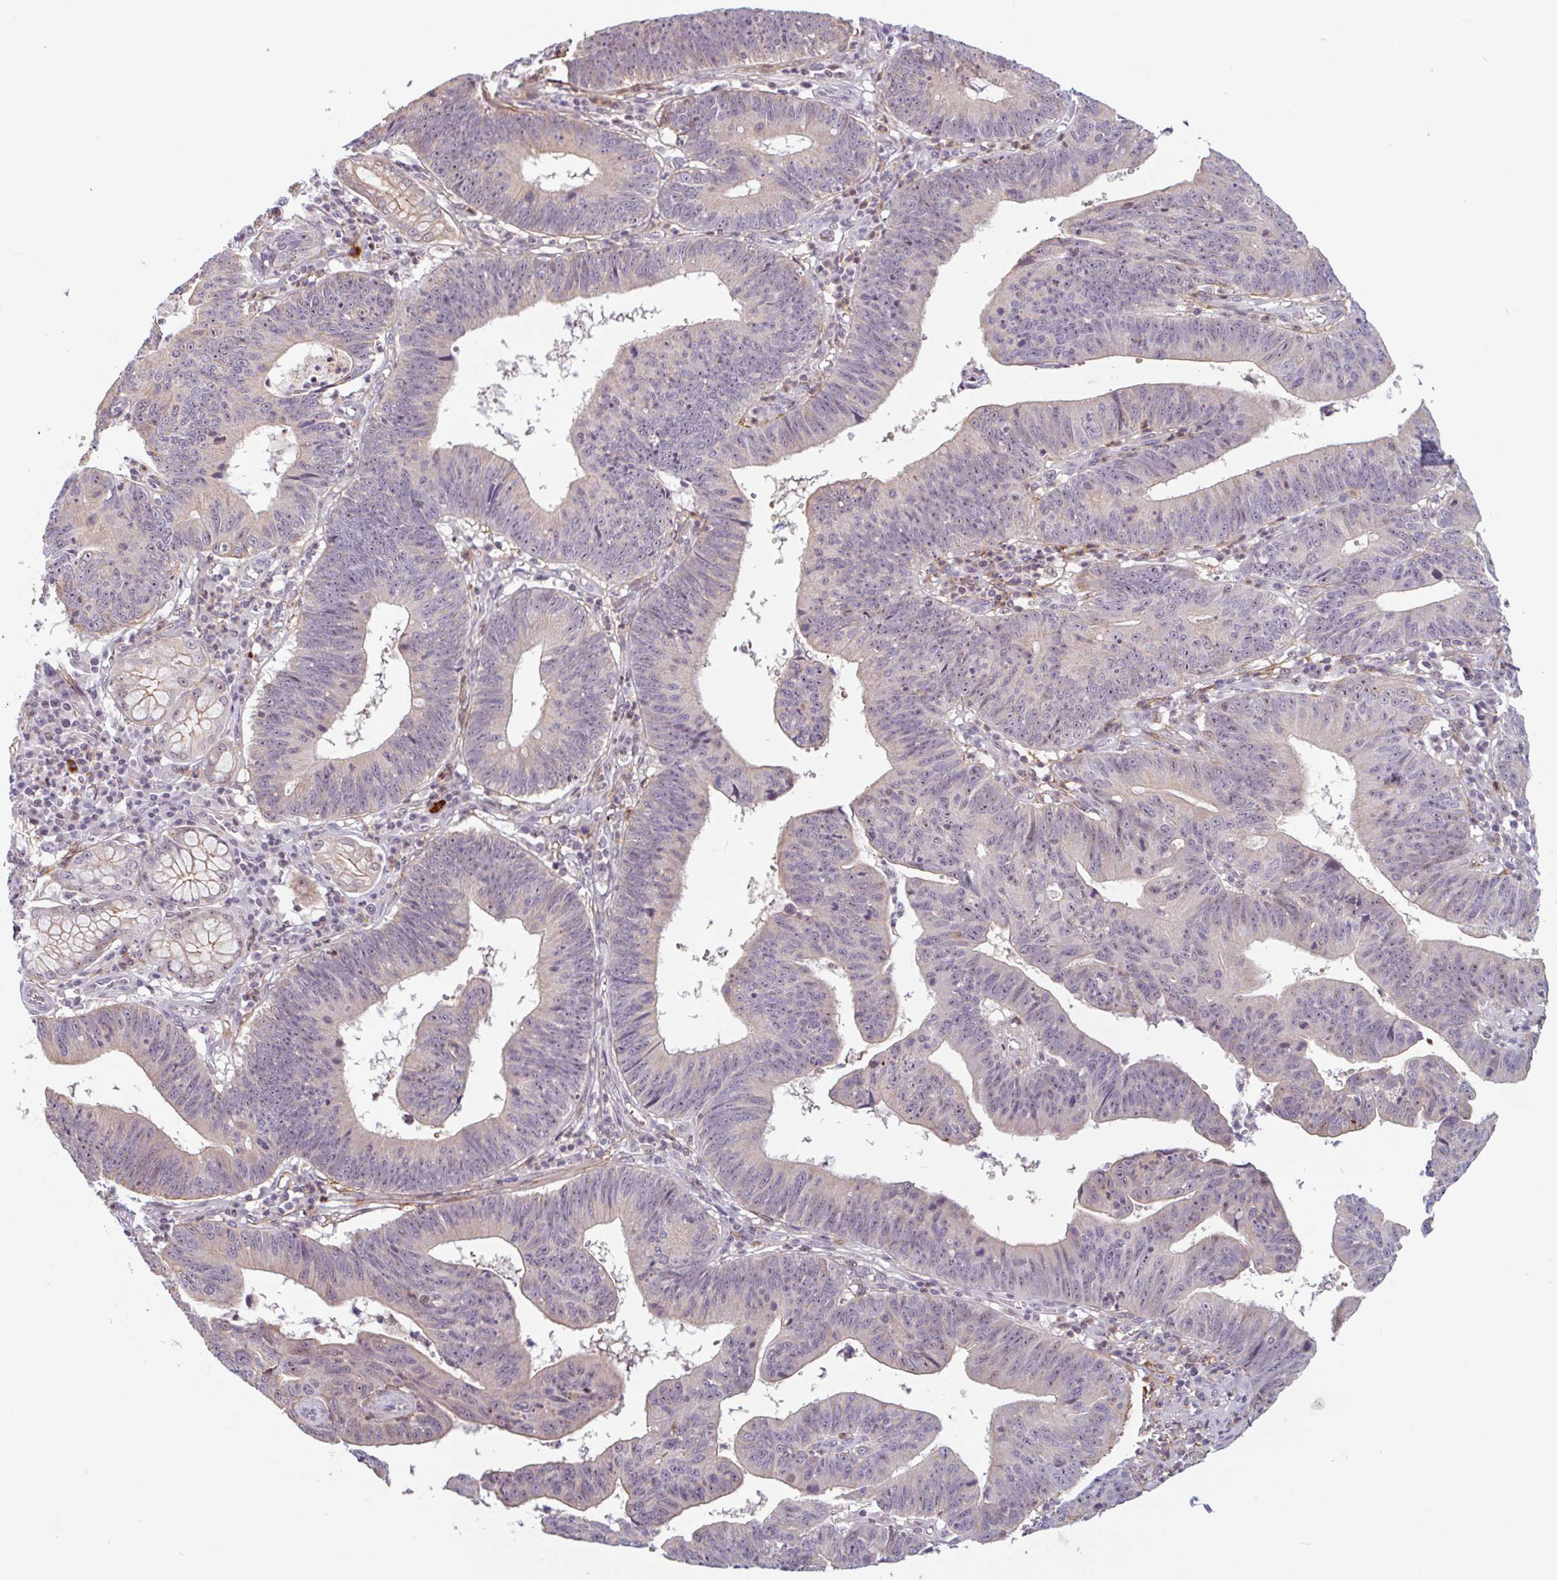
{"staining": {"intensity": "negative", "quantity": "none", "location": "none"}, "tissue": "stomach cancer", "cell_type": "Tumor cells", "image_type": "cancer", "snomed": [{"axis": "morphology", "description": "Adenocarcinoma, NOS"}, {"axis": "topography", "description": "Stomach"}], "caption": "Tumor cells show no significant protein positivity in stomach adenocarcinoma.", "gene": "TMEM119", "patient": {"sex": "male", "age": 59}}